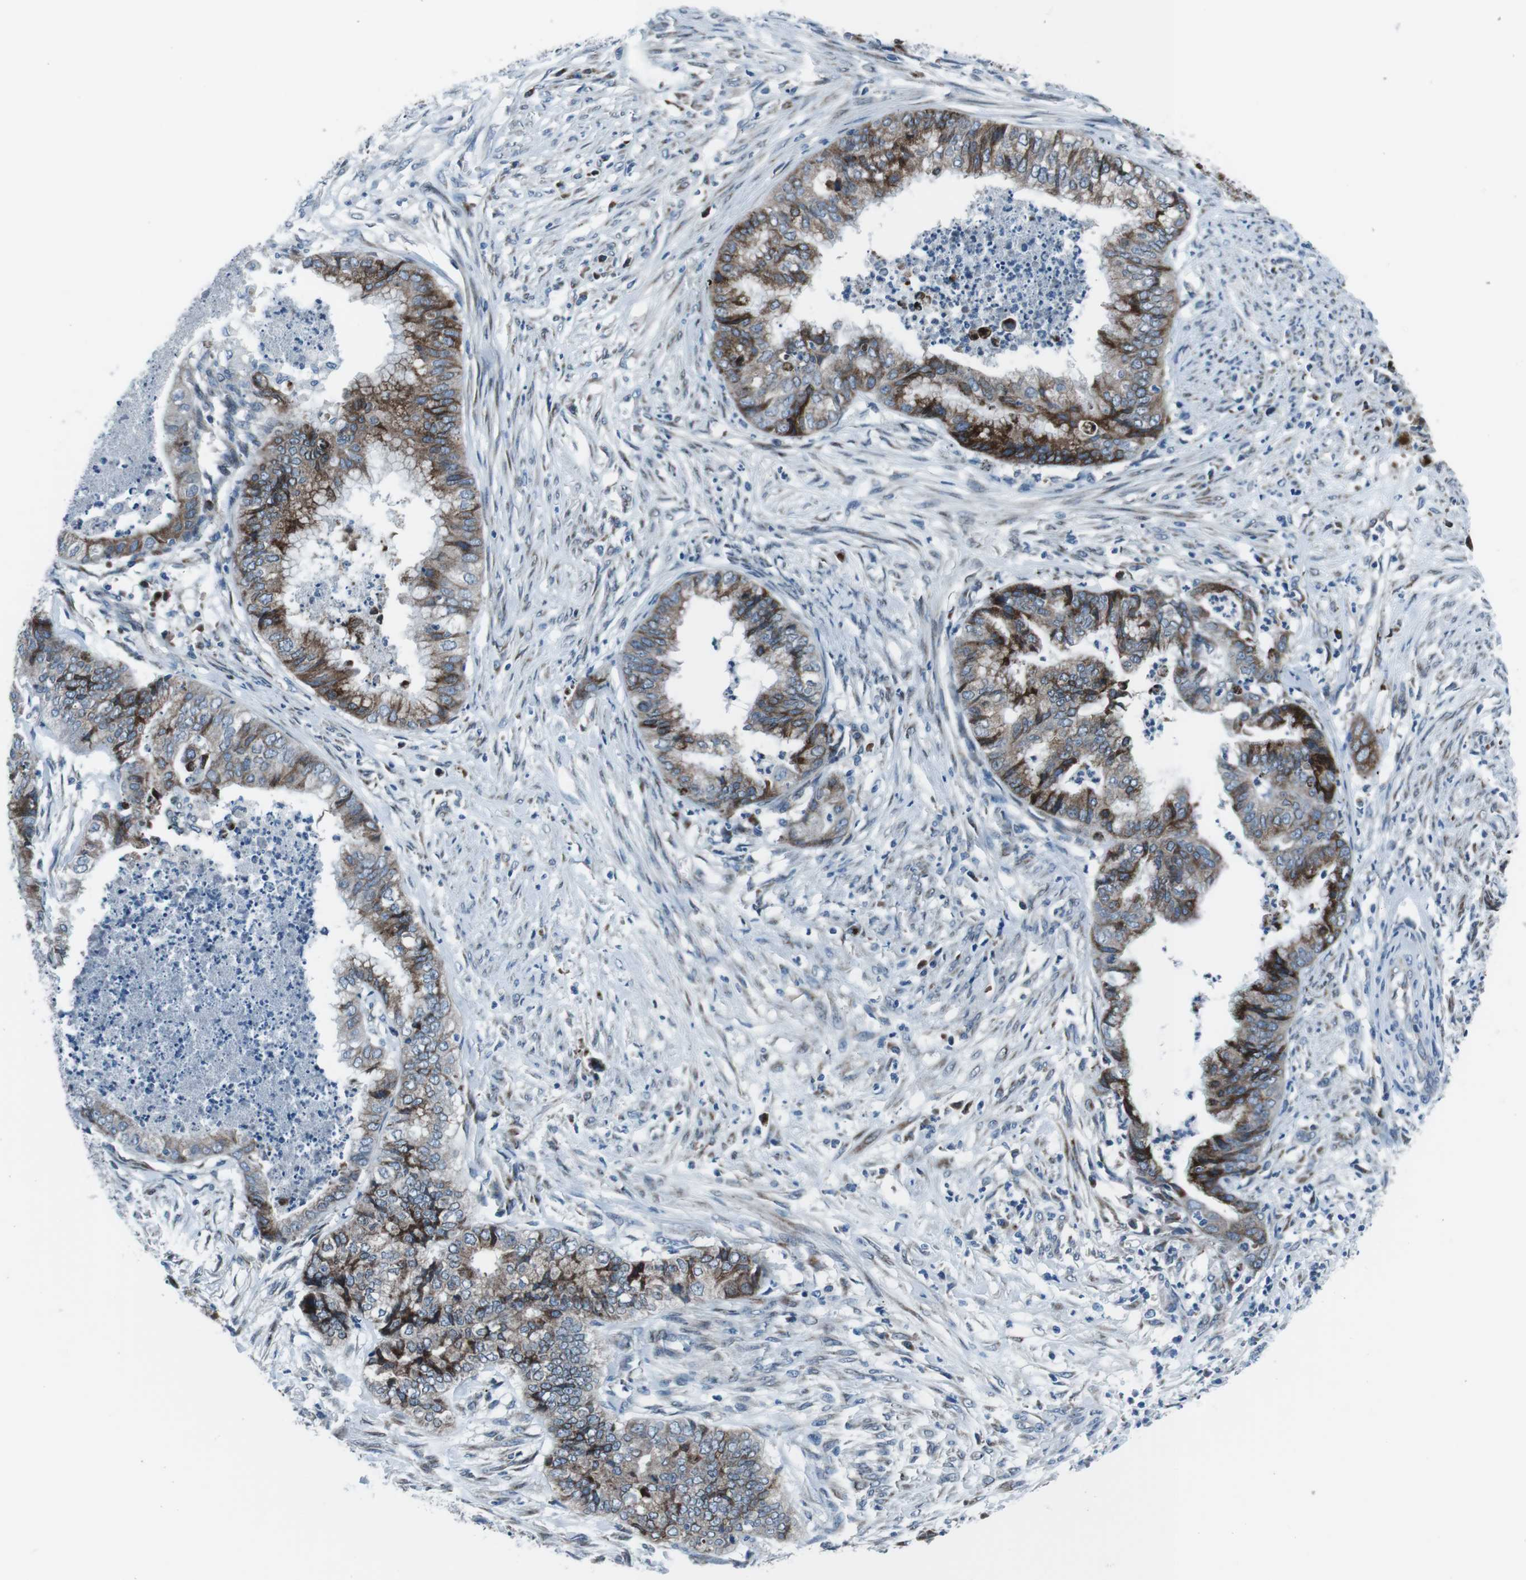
{"staining": {"intensity": "moderate", "quantity": "25%-75%", "location": "cytoplasmic/membranous"}, "tissue": "endometrial cancer", "cell_type": "Tumor cells", "image_type": "cancer", "snomed": [{"axis": "morphology", "description": "Necrosis, NOS"}, {"axis": "morphology", "description": "Adenocarcinoma, NOS"}, {"axis": "topography", "description": "Endometrium"}], "caption": "DAB (3,3'-diaminobenzidine) immunohistochemical staining of adenocarcinoma (endometrial) shows moderate cytoplasmic/membranous protein staining in approximately 25%-75% of tumor cells.", "gene": "NUCB2", "patient": {"sex": "female", "age": 79}}